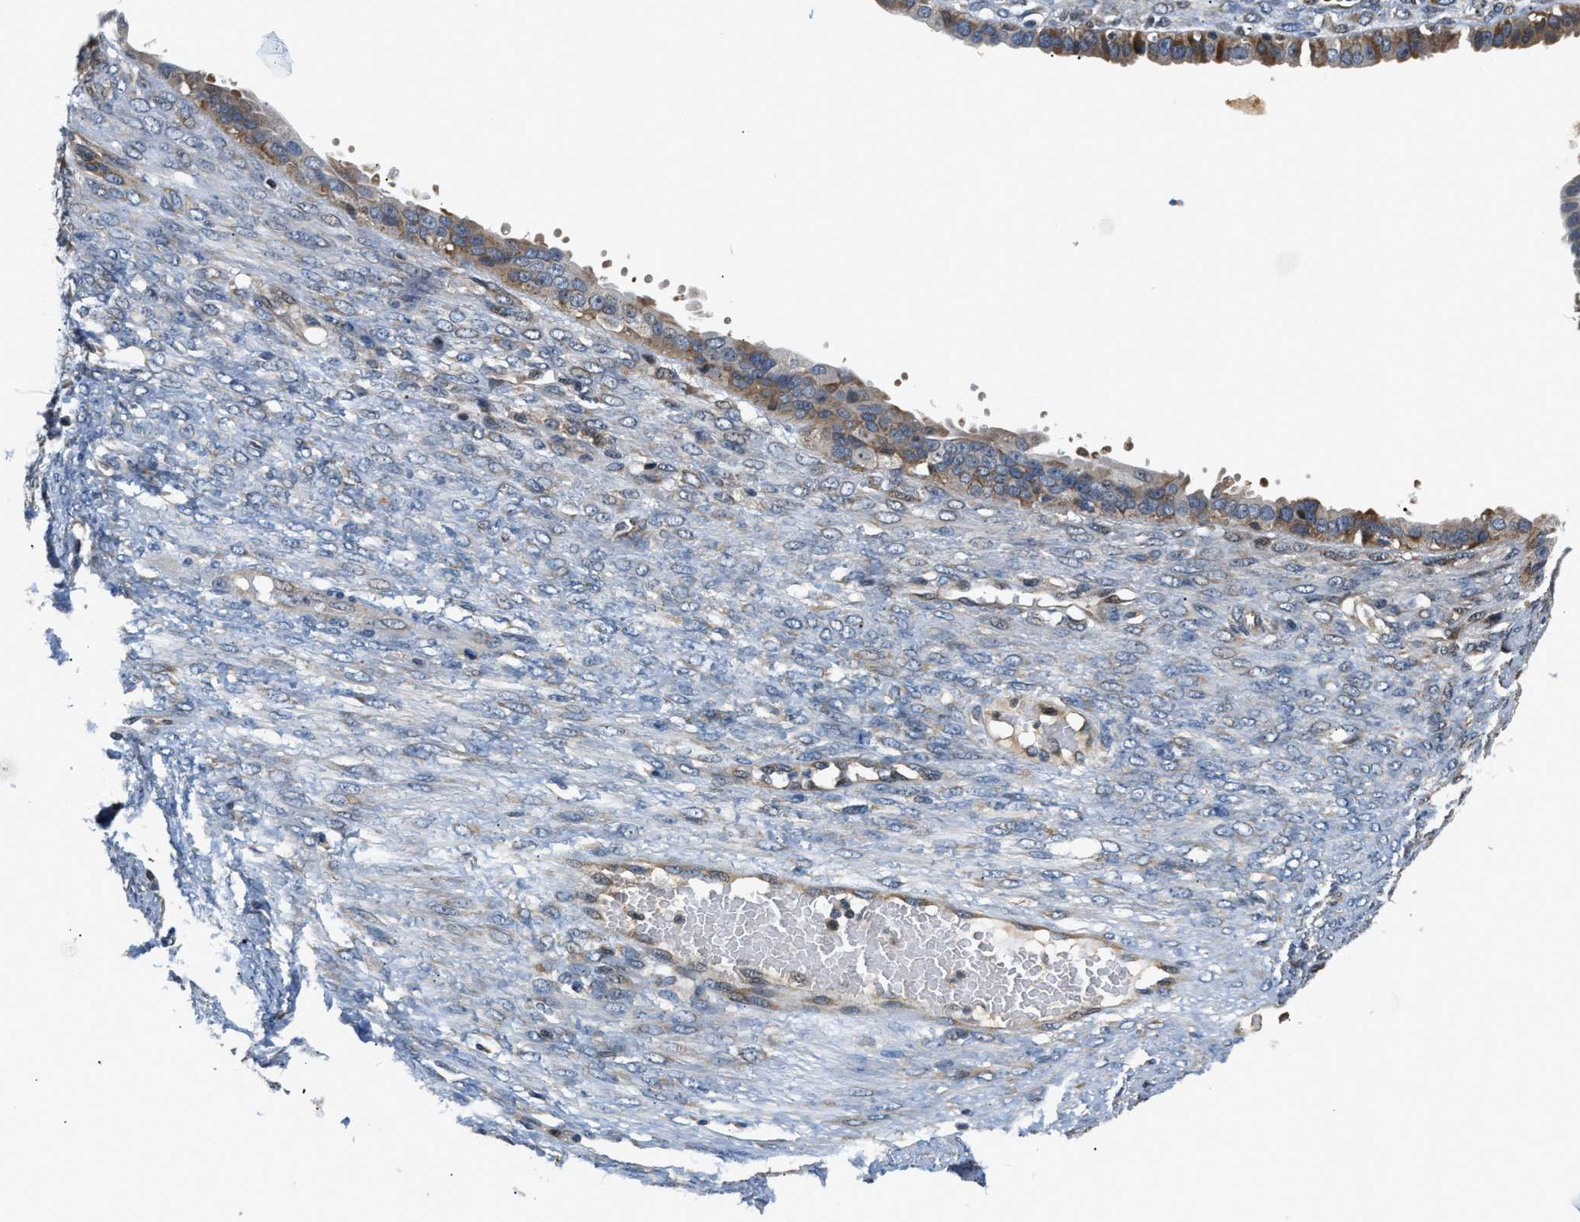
{"staining": {"intensity": "moderate", "quantity": ">75%", "location": "cytoplasmic/membranous"}, "tissue": "ovarian cancer", "cell_type": "Tumor cells", "image_type": "cancer", "snomed": [{"axis": "morphology", "description": "Cystadenocarcinoma, serous, NOS"}, {"axis": "topography", "description": "Ovary"}], "caption": "This micrograph reveals immunohistochemistry staining of human serous cystadenocarcinoma (ovarian), with medium moderate cytoplasmic/membranous expression in about >75% of tumor cells.", "gene": "TNIP2", "patient": {"sex": "female", "age": 58}}